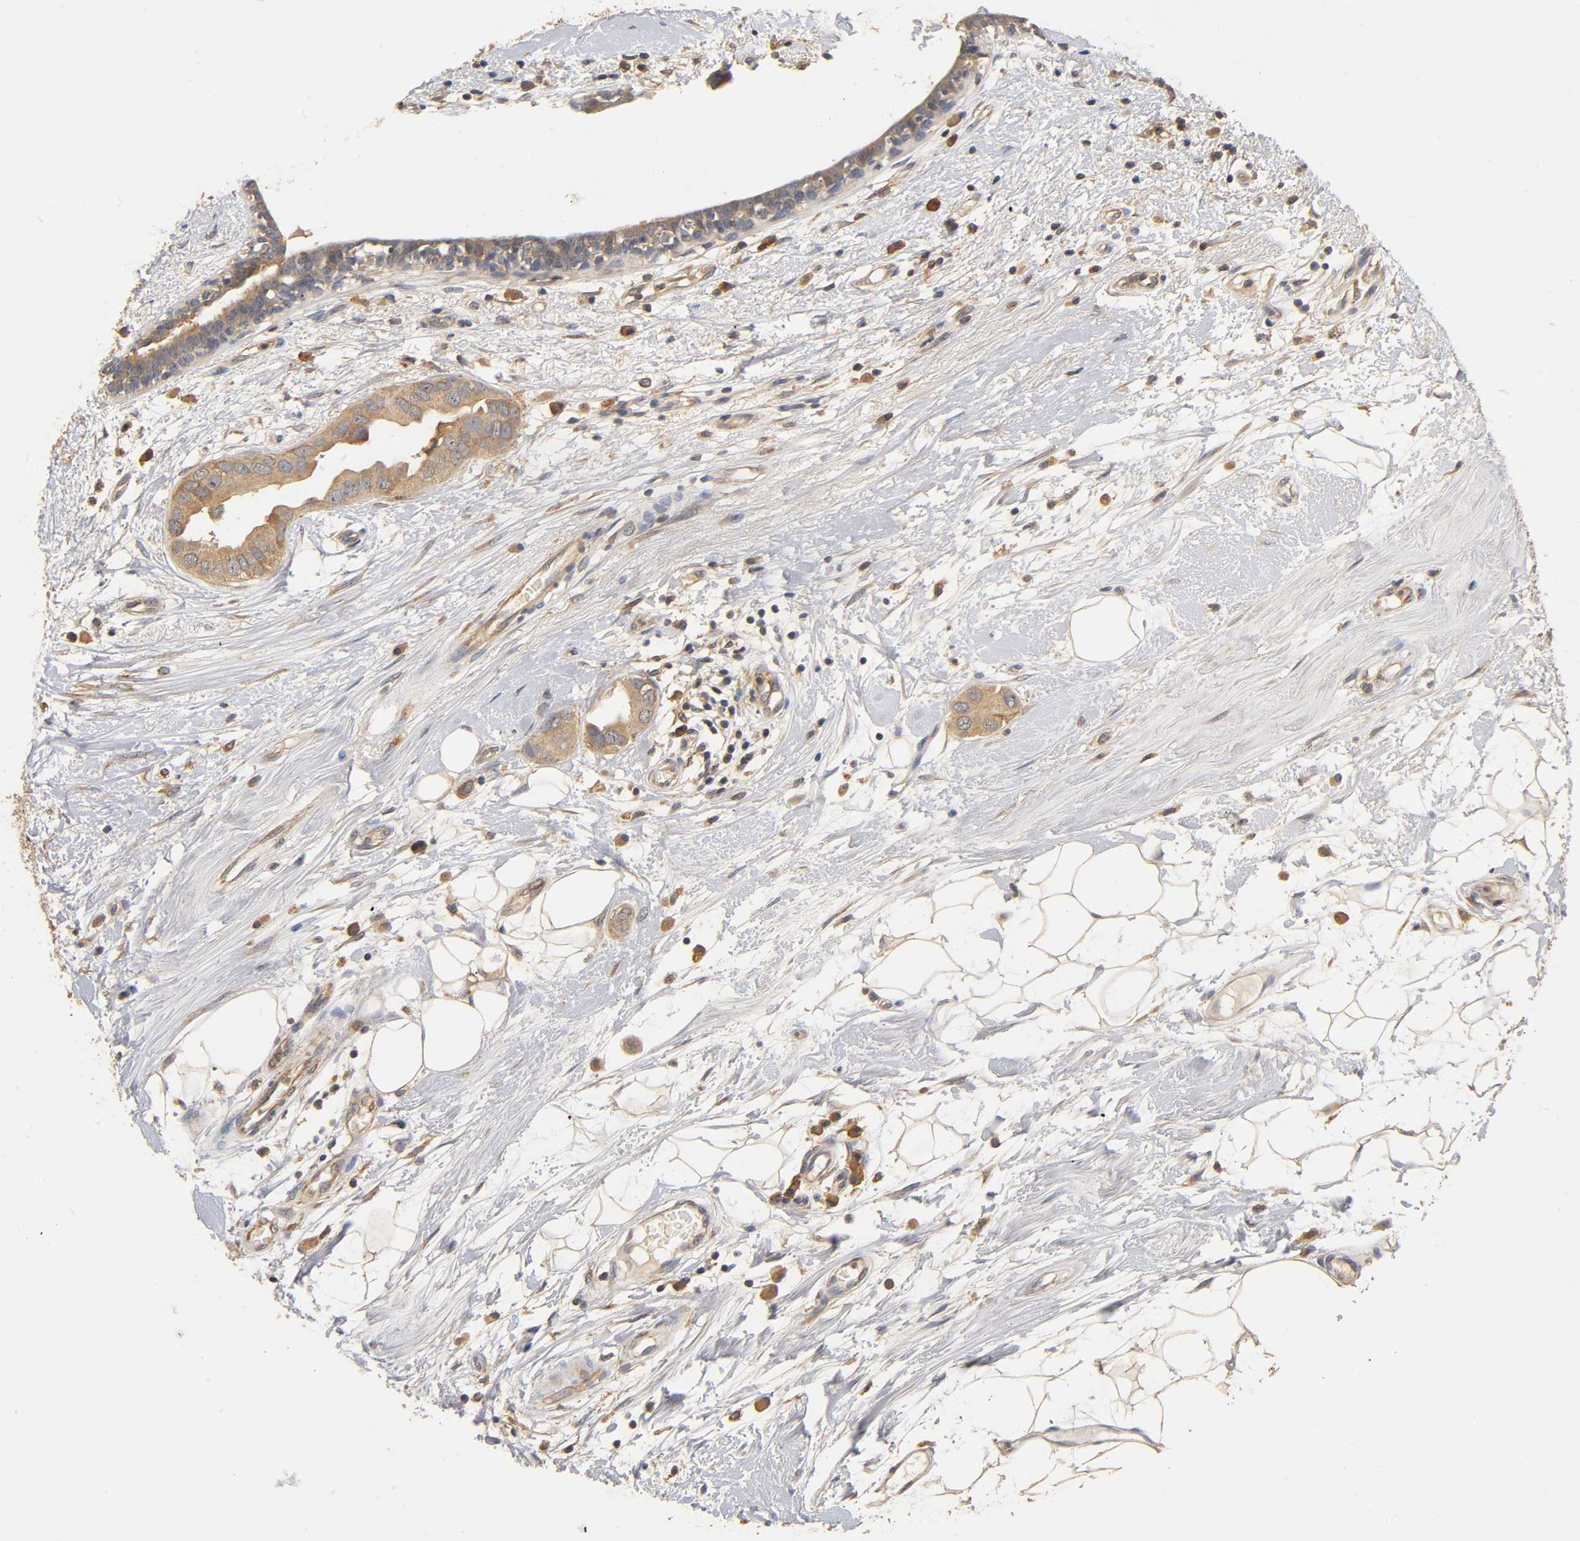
{"staining": {"intensity": "moderate", "quantity": ">75%", "location": "cytoplasmic/membranous"}, "tissue": "breast cancer", "cell_type": "Tumor cells", "image_type": "cancer", "snomed": [{"axis": "morphology", "description": "Duct carcinoma"}, {"axis": "topography", "description": "Breast"}], "caption": "Breast cancer (invasive ductal carcinoma) stained with immunohistochemistry (IHC) shows moderate cytoplasmic/membranous expression in approximately >75% of tumor cells. The staining was performed using DAB (3,3'-diaminobenzidine) to visualize the protein expression in brown, while the nuclei were stained in blue with hematoxylin (Magnification: 20x).", "gene": "SCAP", "patient": {"sex": "female", "age": 40}}